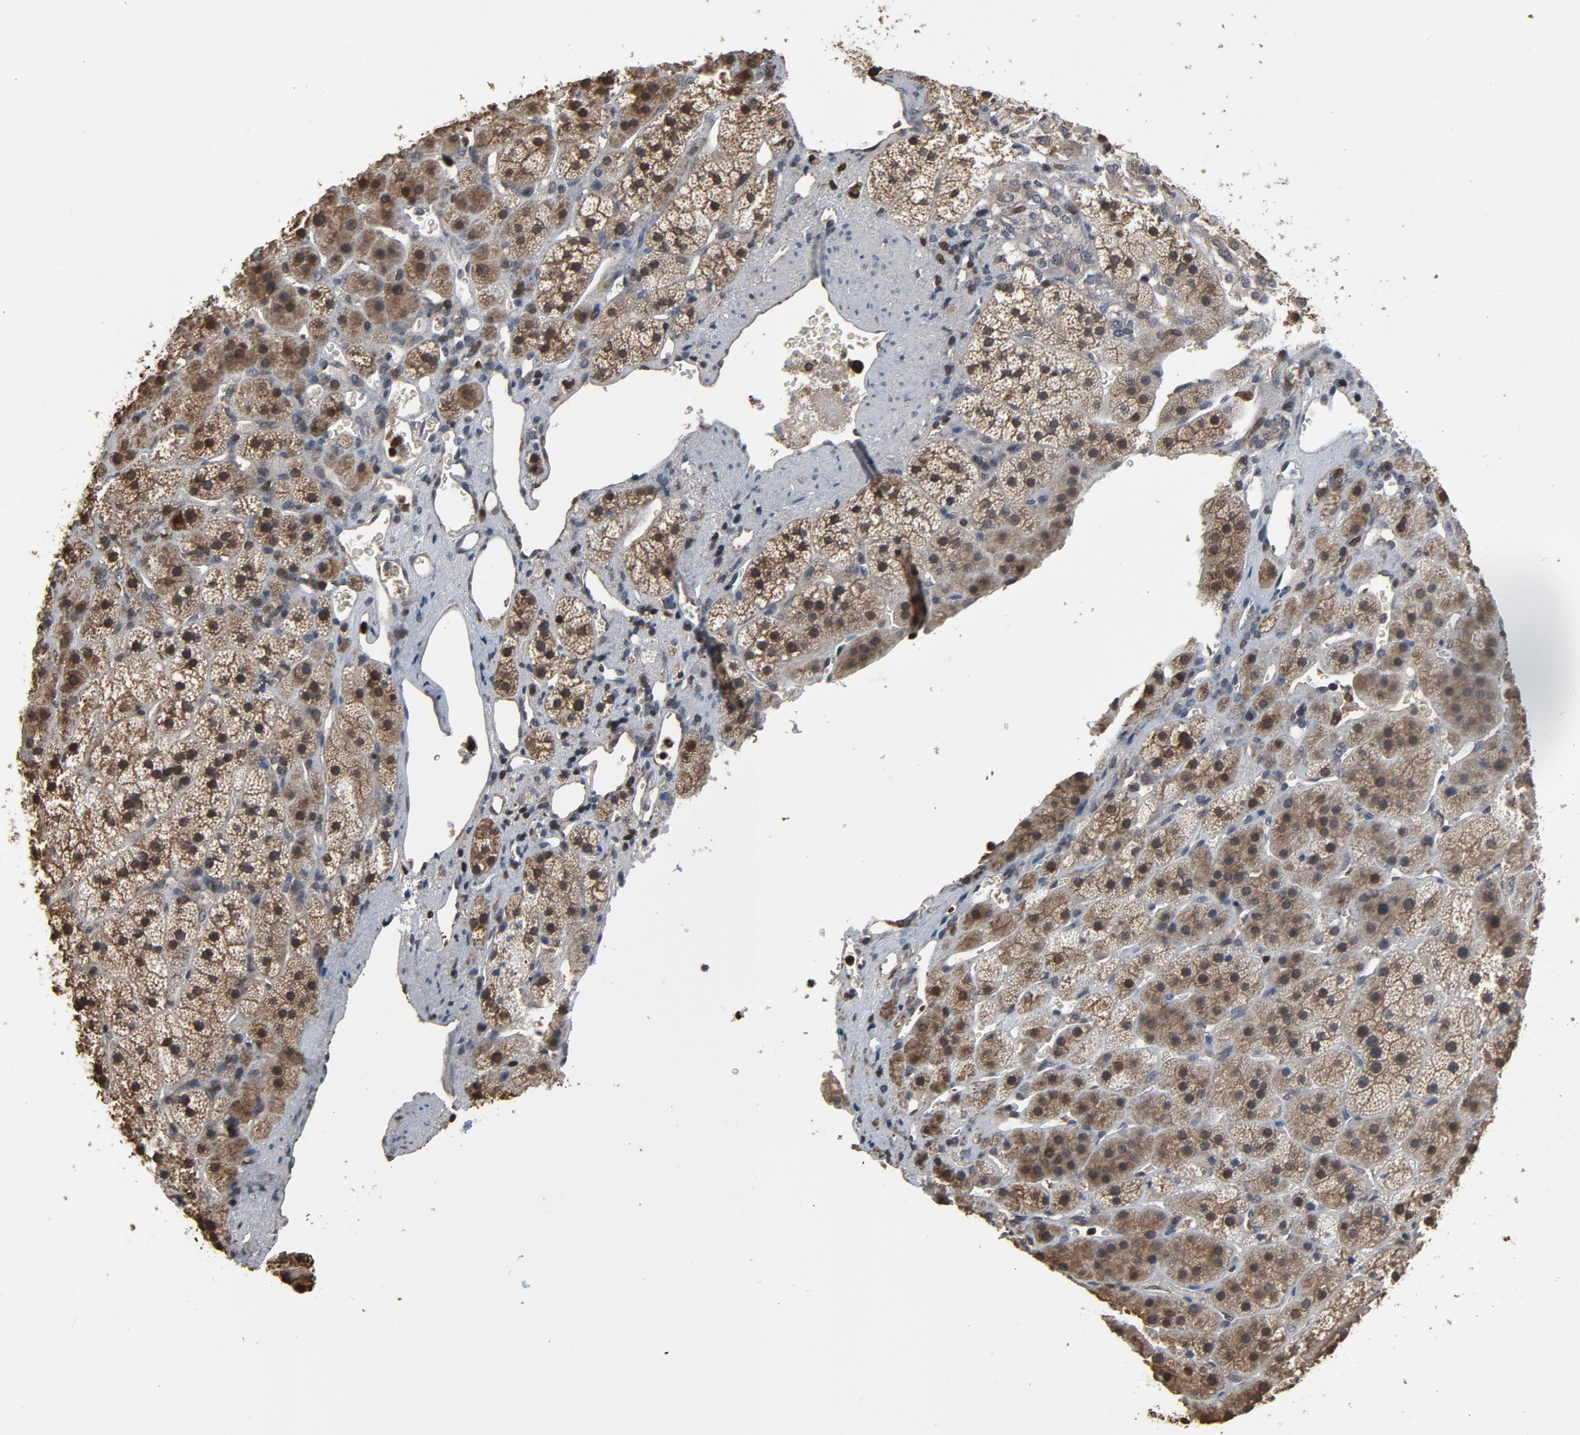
{"staining": {"intensity": "weak", "quantity": "<25%", "location": "cytoplasmic/membranous,nuclear"}, "tissue": "adrenal gland", "cell_type": "Glandular cells", "image_type": "normal", "snomed": [{"axis": "morphology", "description": "Normal tissue, NOS"}, {"axis": "topography", "description": "Adrenal gland"}], "caption": "Immunohistochemistry (IHC) image of unremarkable adrenal gland stained for a protein (brown), which displays no expression in glandular cells. (Brightfield microscopy of DAB IHC at high magnification).", "gene": "UBE2D1", "patient": {"sex": "female", "age": 44}}